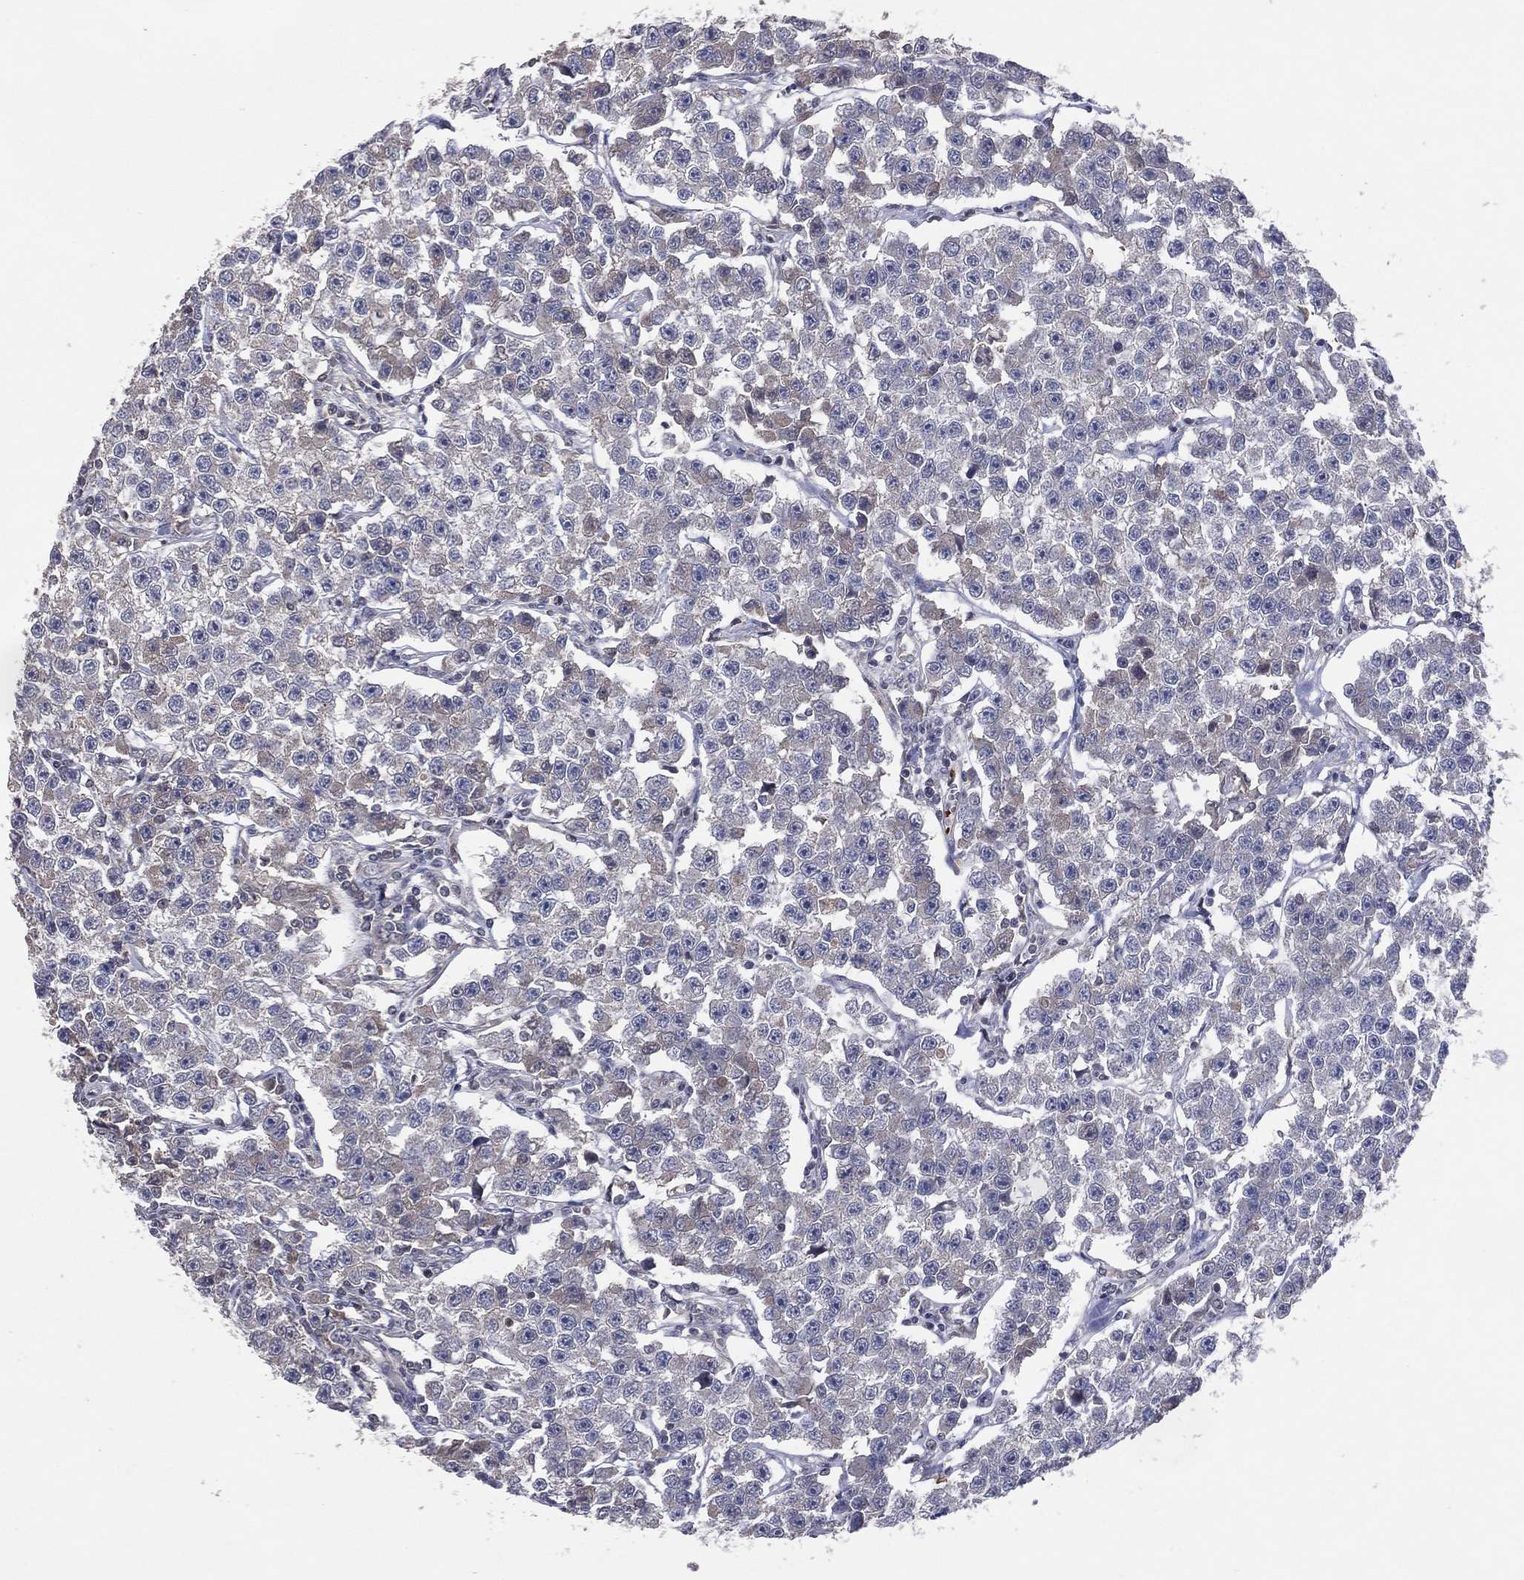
{"staining": {"intensity": "negative", "quantity": "none", "location": "none"}, "tissue": "testis cancer", "cell_type": "Tumor cells", "image_type": "cancer", "snomed": [{"axis": "morphology", "description": "Seminoma, NOS"}, {"axis": "topography", "description": "Testis"}], "caption": "IHC histopathology image of human testis seminoma stained for a protein (brown), which displays no positivity in tumor cells.", "gene": "DNAH7", "patient": {"sex": "male", "age": 59}}